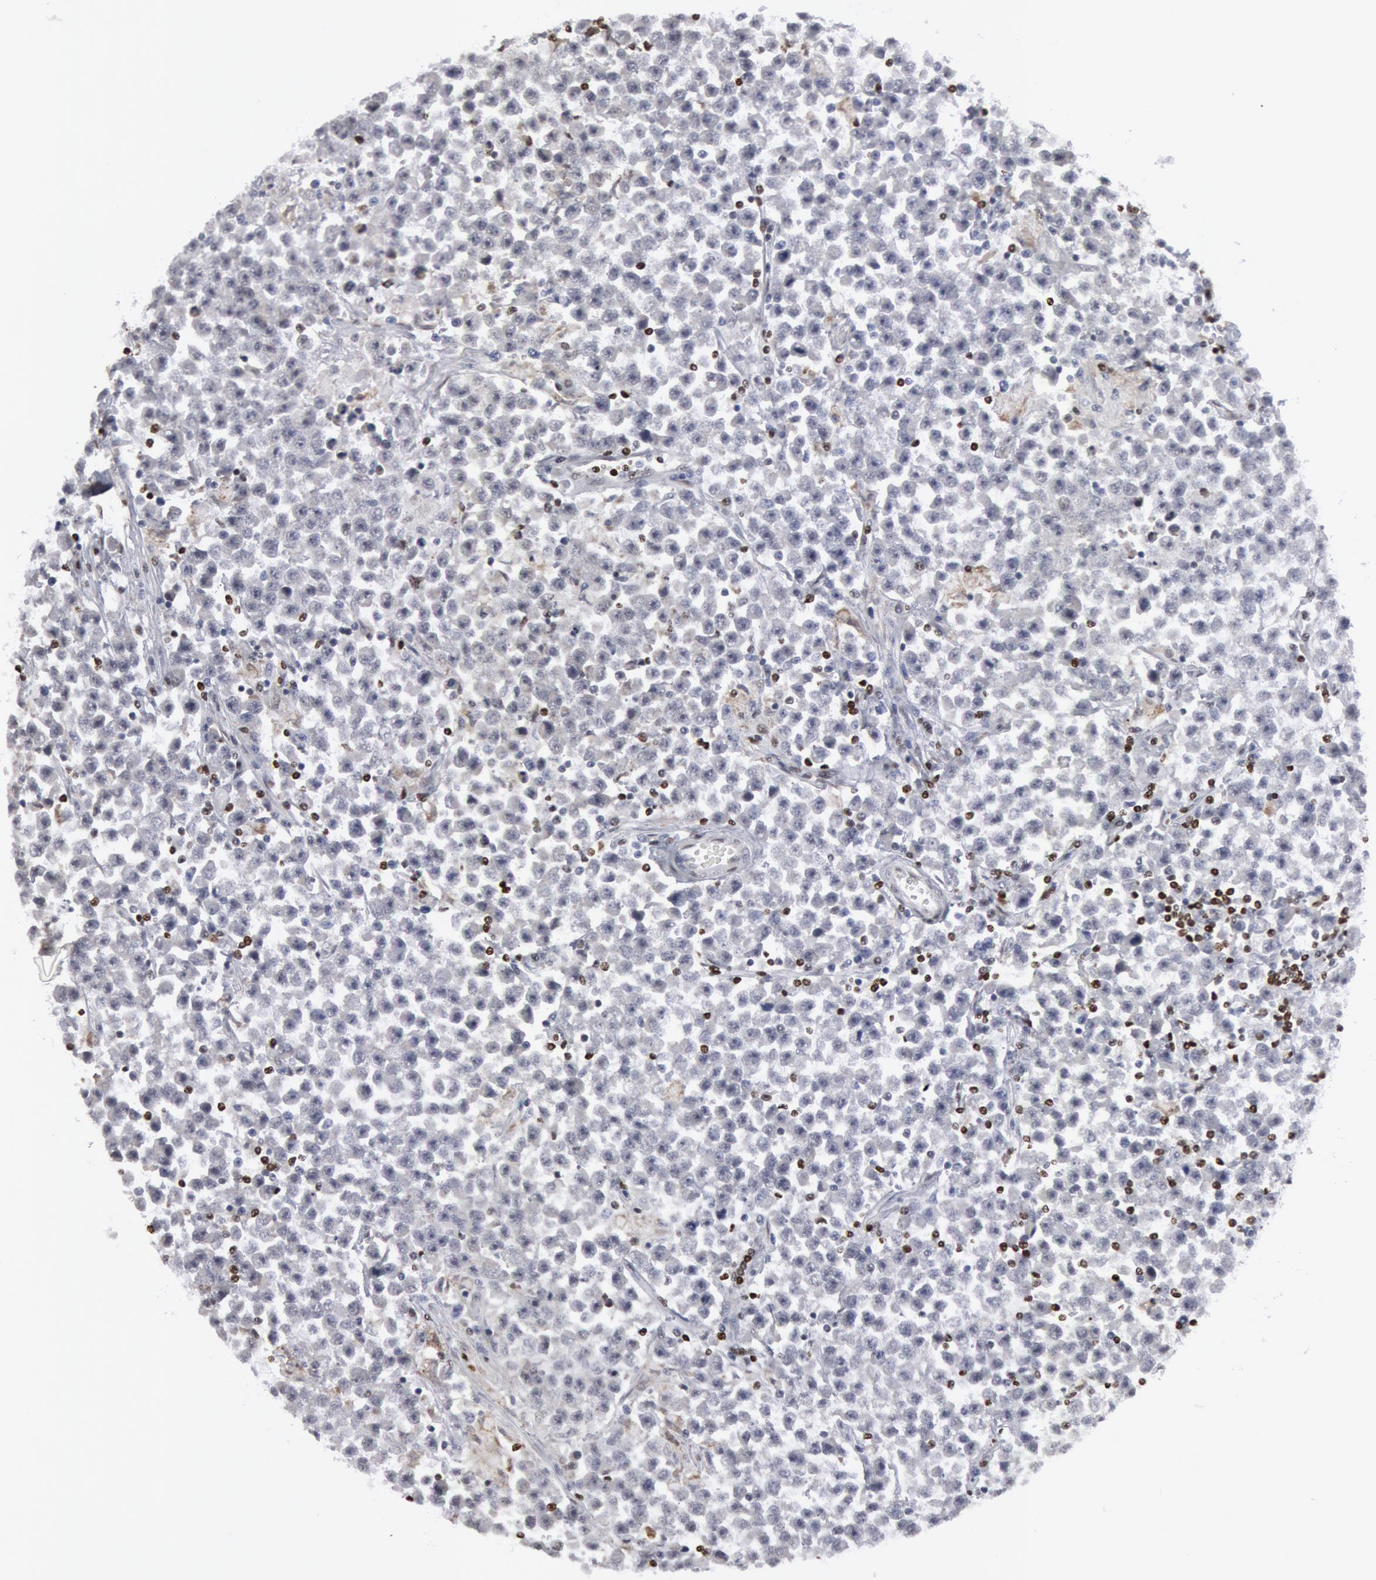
{"staining": {"intensity": "negative", "quantity": "none", "location": "none"}, "tissue": "testis cancer", "cell_type": "Tumor cells", "image_type": "cancer", "snomed": [{"axis": "morphology", "description": "Seminoma, NOS"}, {"axis": "topography", "description": "Testis"}], "caption": "Micrograph shows no protein staining in tumor cells of testis cancer tissue. Brightfield microscopy of immunohistochemistry (IHC) stained with DAB (brown) and hematoxylin (blue), captured at high magnification.", "gene": "MECP2", "patient": {"sex": "male", "age": 33}}